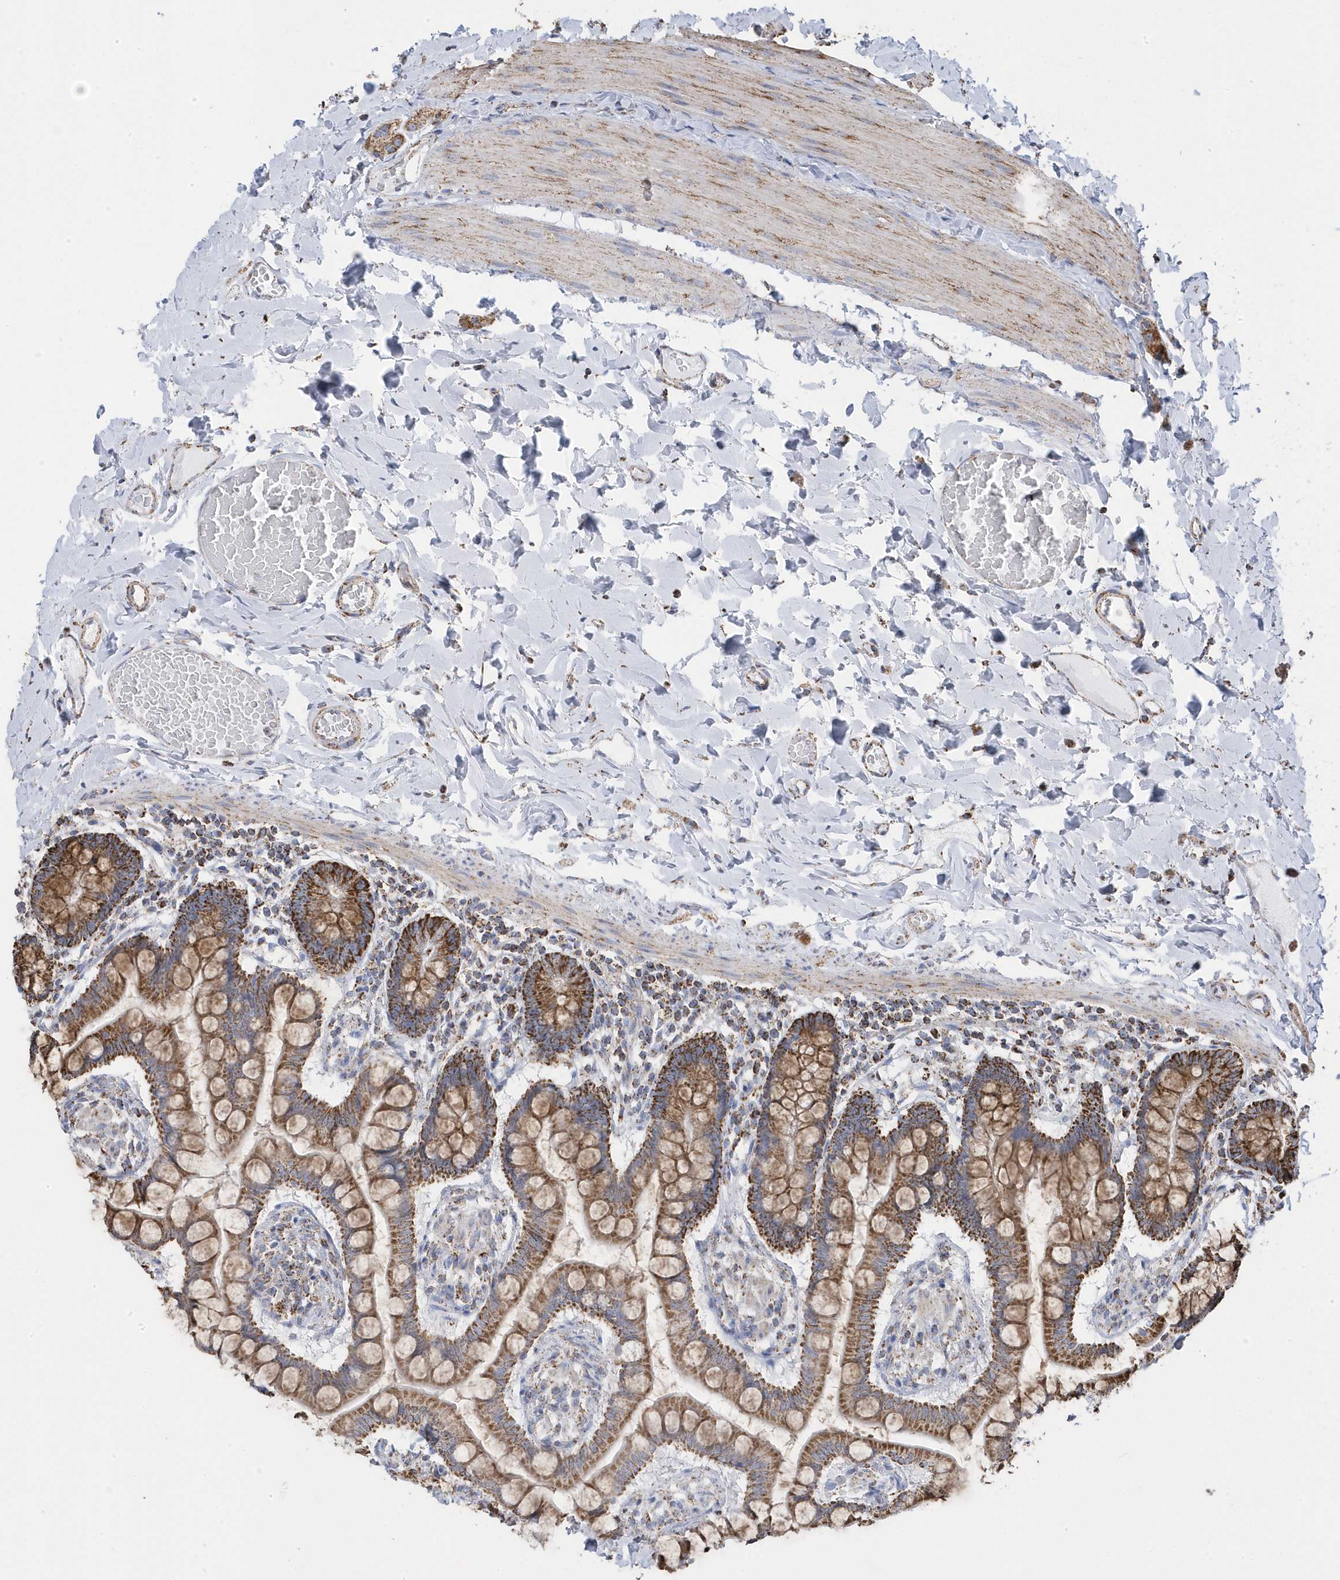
{"staining": {"intensity": "moderate", "quantity": ">75%", "location": "cytoplasmic/membranous"}, "tissue": "small intestine", "cell_type": "Glandular cells", "image_type": "normal", "snomed": [{"axis": "morphology", "description": "Normal tissue, NOS"}, {"axis": "topography", "description": "Small intestine"}], "caption": "Protein expression analysis of normal small intestine displays moderate cytoplasmic/membranous expression in approximately >75% of glandular cells. (Stains: DAB in brown, nuclei in blue, Microscopy: brightfield microscopy at high magnification).", "gene": "GTPBP8", "patient": {"sex": "male", "age": 41}}